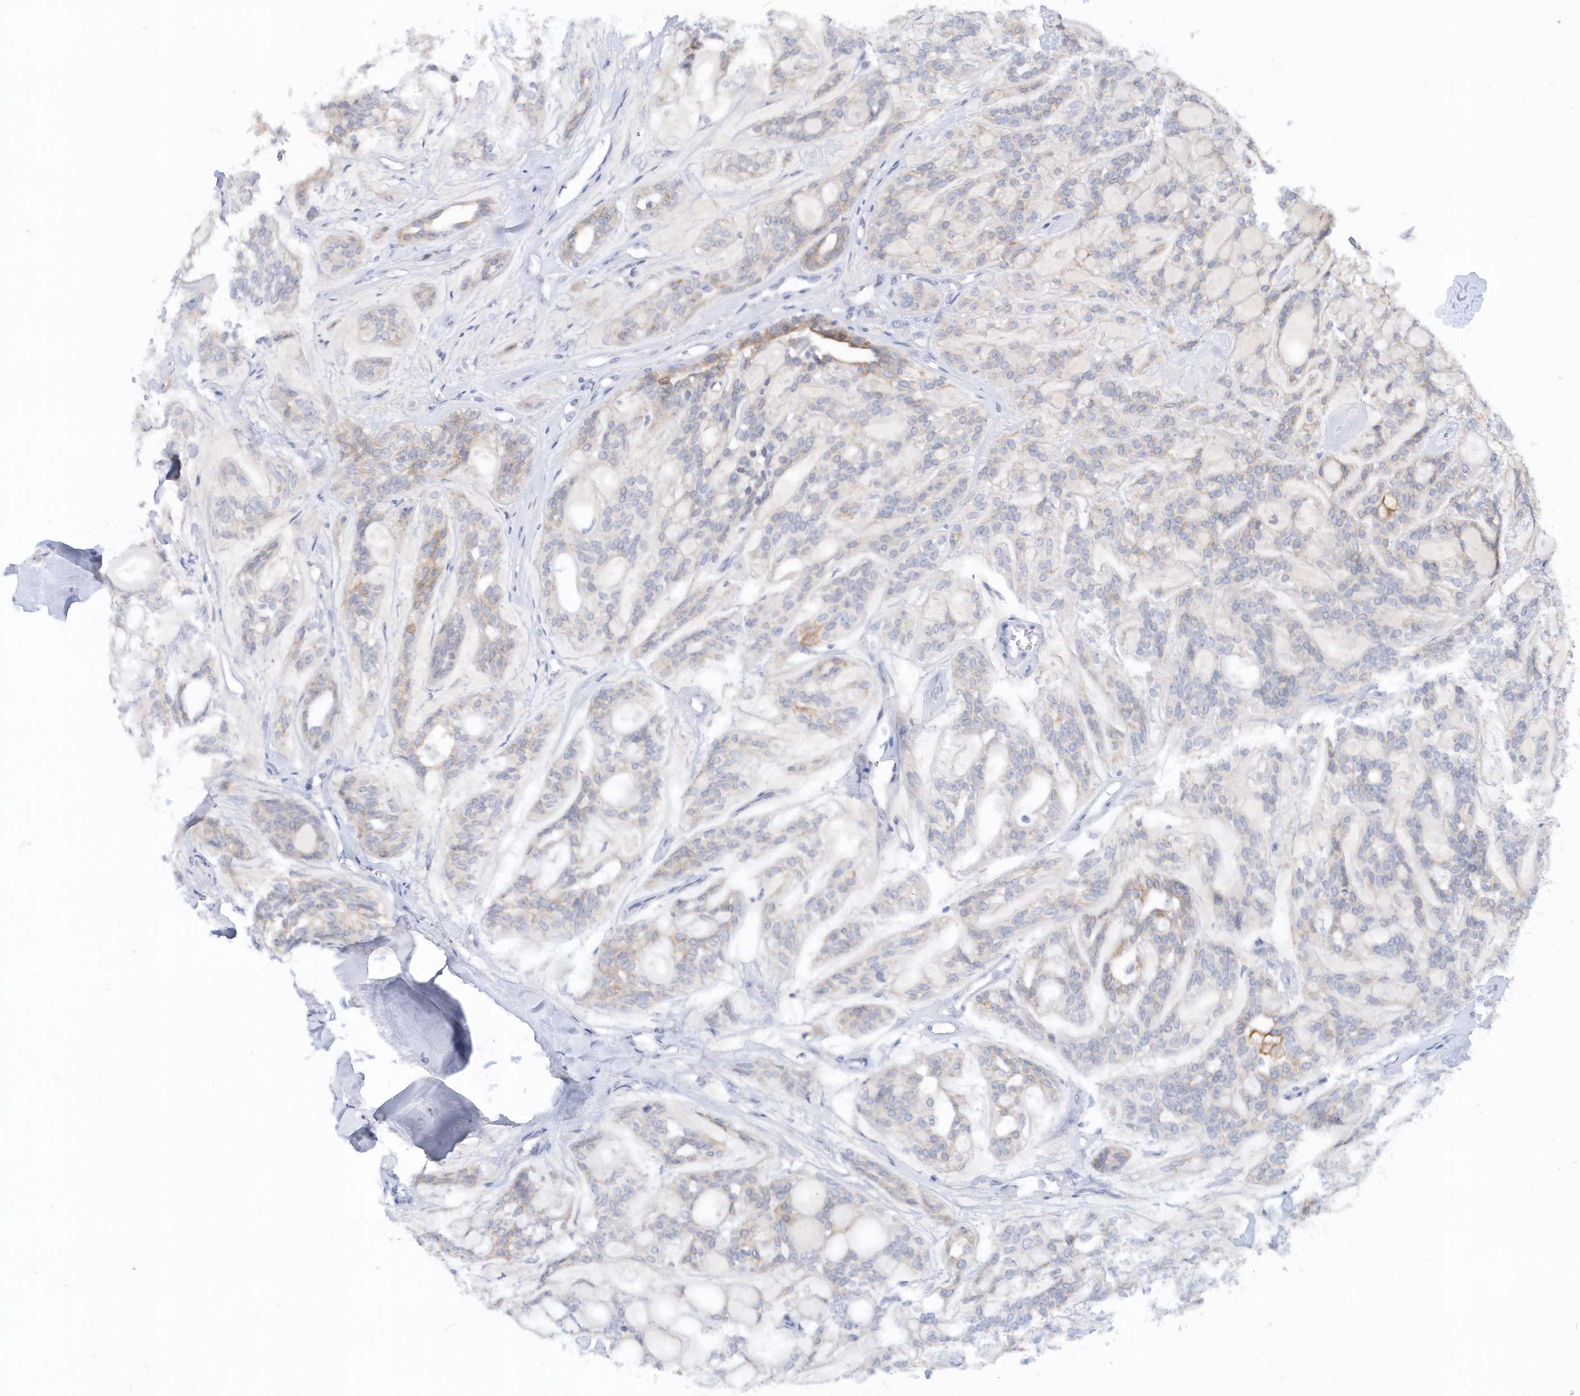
{"staining": {"intensity": "weak", "quantity": "<25%", "location": "cytoplasmic/membranous"}, "tissue": "head and neck cancer", "cell_type": "Tumor cells", "image_type": "cancer", "snomed": [{"axis": "morphology", "description": "Adenocarcinoma, NOS"}, {"axis": "topography", "description": "Head-Neck"}], "caption": "There is no significant staining in tumor cells of head and neck cancer (adenocarcinoma).", "gene": "RPE", "patient": {"sex": "male", "age": 66}}